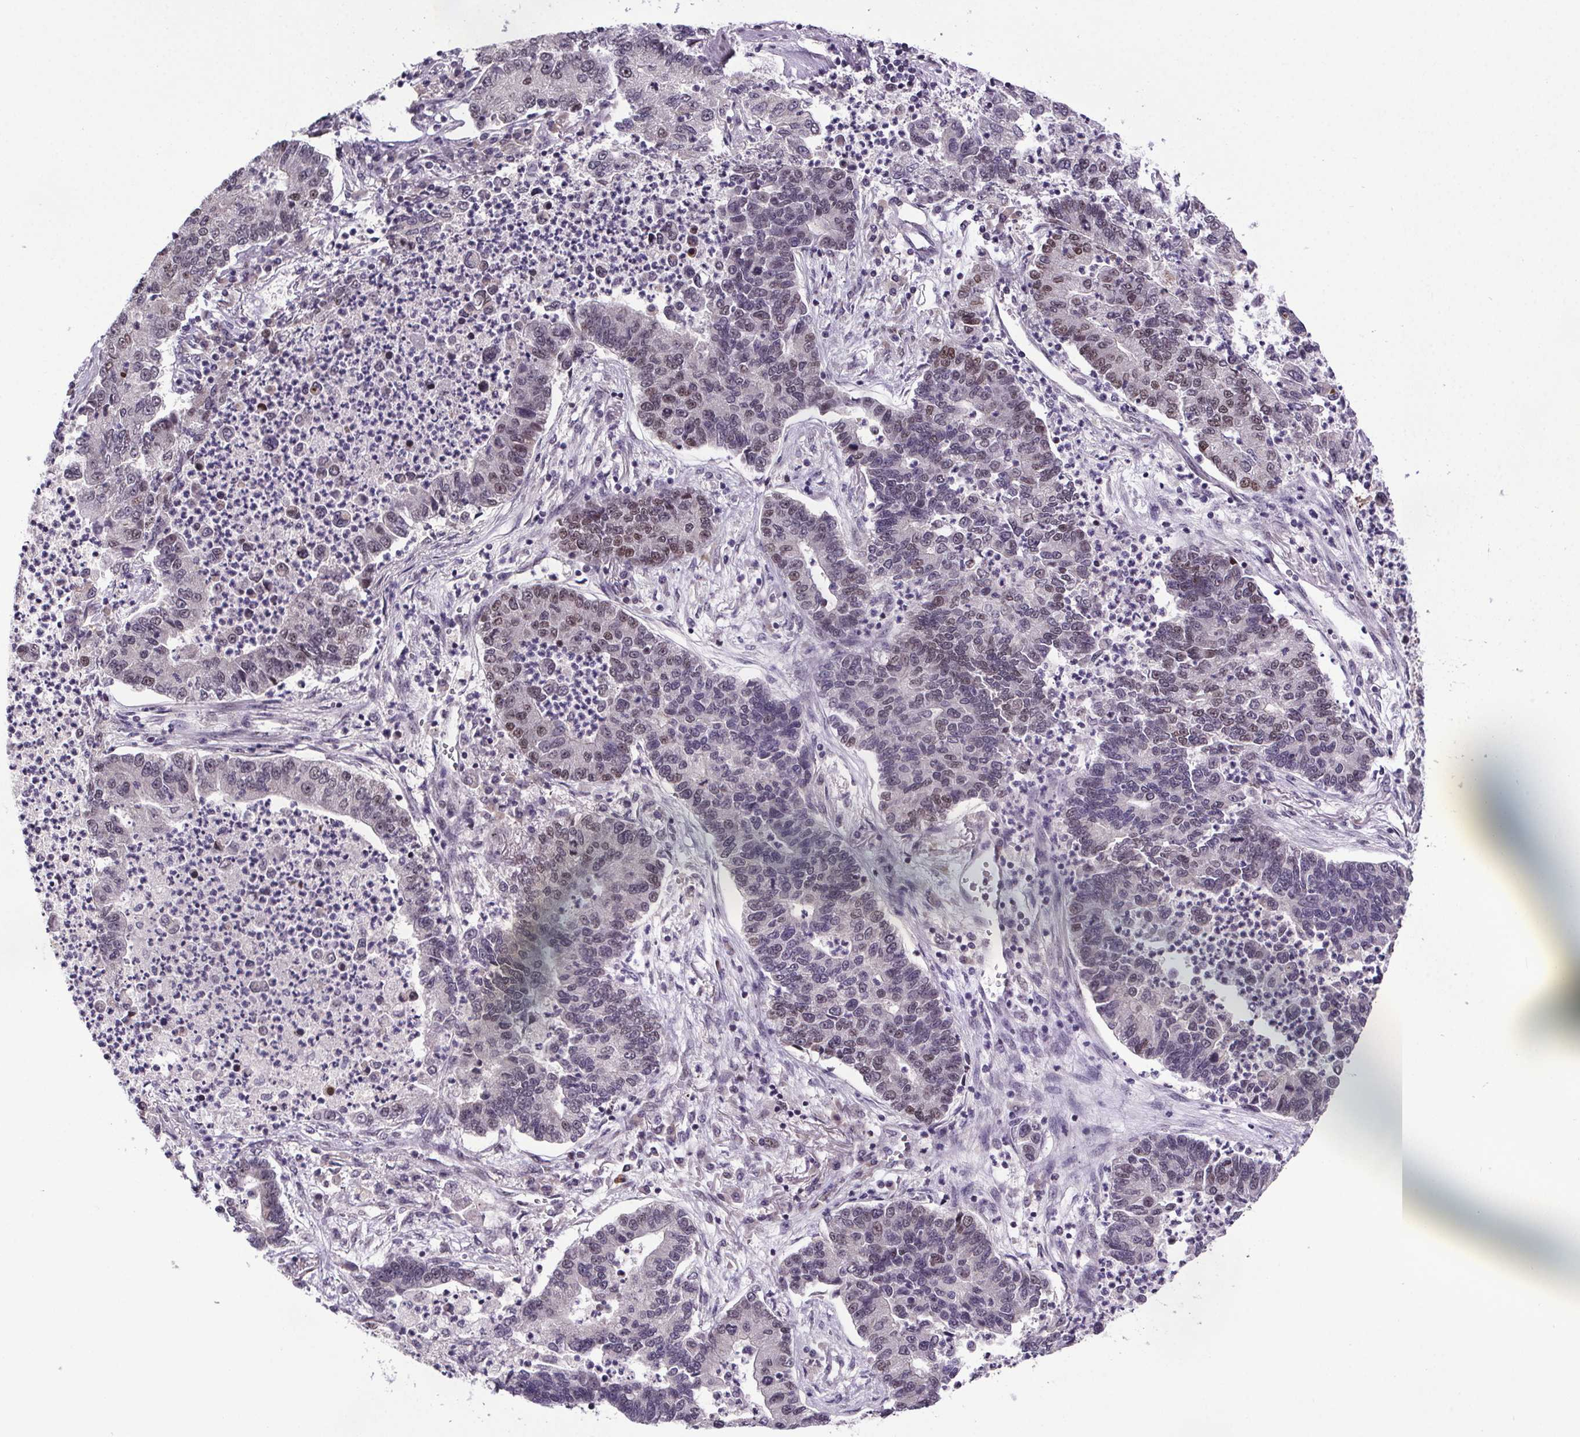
{"staining": {"intensity": "weak", "quantity": "<25%", "location": "nuclear"}, "tissue": "lung cancer", "cell_type": "Tumor cells", "image_type": "cancer", "snomed": [{"axis": "morphology", "description": "Adenocarcinoma, NOS"}, {"axis": "topography", "description": "Lung"}], "caption": "Tumor cells are negative for brown protein staining in lung cancer.", "gene": "ATMIN", "patient": {"sex": "female", "age": 57}}